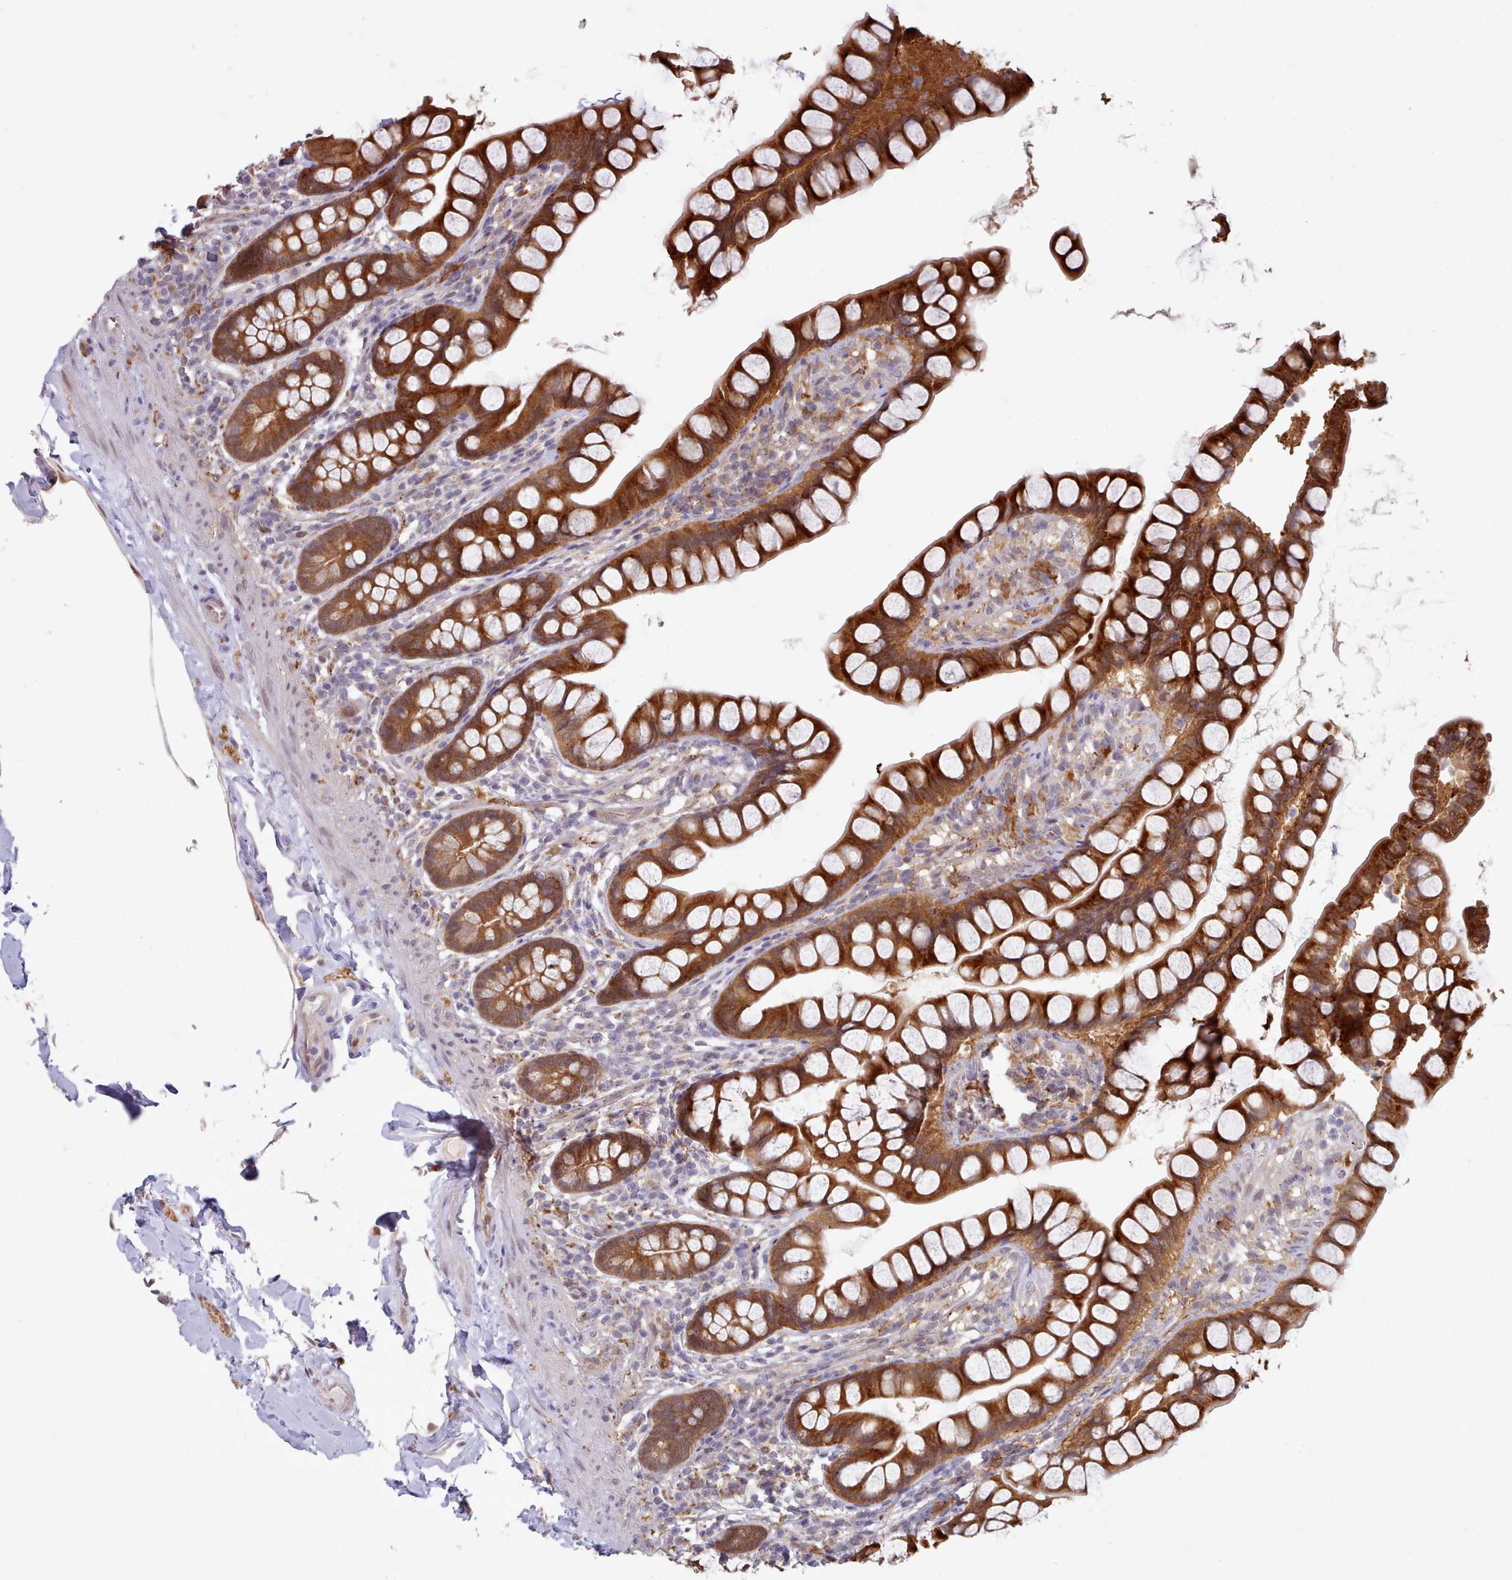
{"staining": {"intensity": "strong", "quantity": ">75%", "location": "cytoplasmic/membranous"}, "tissue": "small intestine", "cell_type": "Glandular cells", "image_type": "normal", "snomed": [{"axis": "morphology", "description": "Normal tissue, NOS"}, {"axis": "topography", "description": "Small intestine"}], "caption": "Unremarkable small intestine was stained to show a protein in brown. There is high levels of strong cytoplasmic/membranous positivity in about >75% of glandular cells. (DAB (3,3'-diaminobenzidine) = brown stain, brightfield microscopy at high magnification).", "gene": "CES3", "patient": {"sex": "male", "age": 70}}